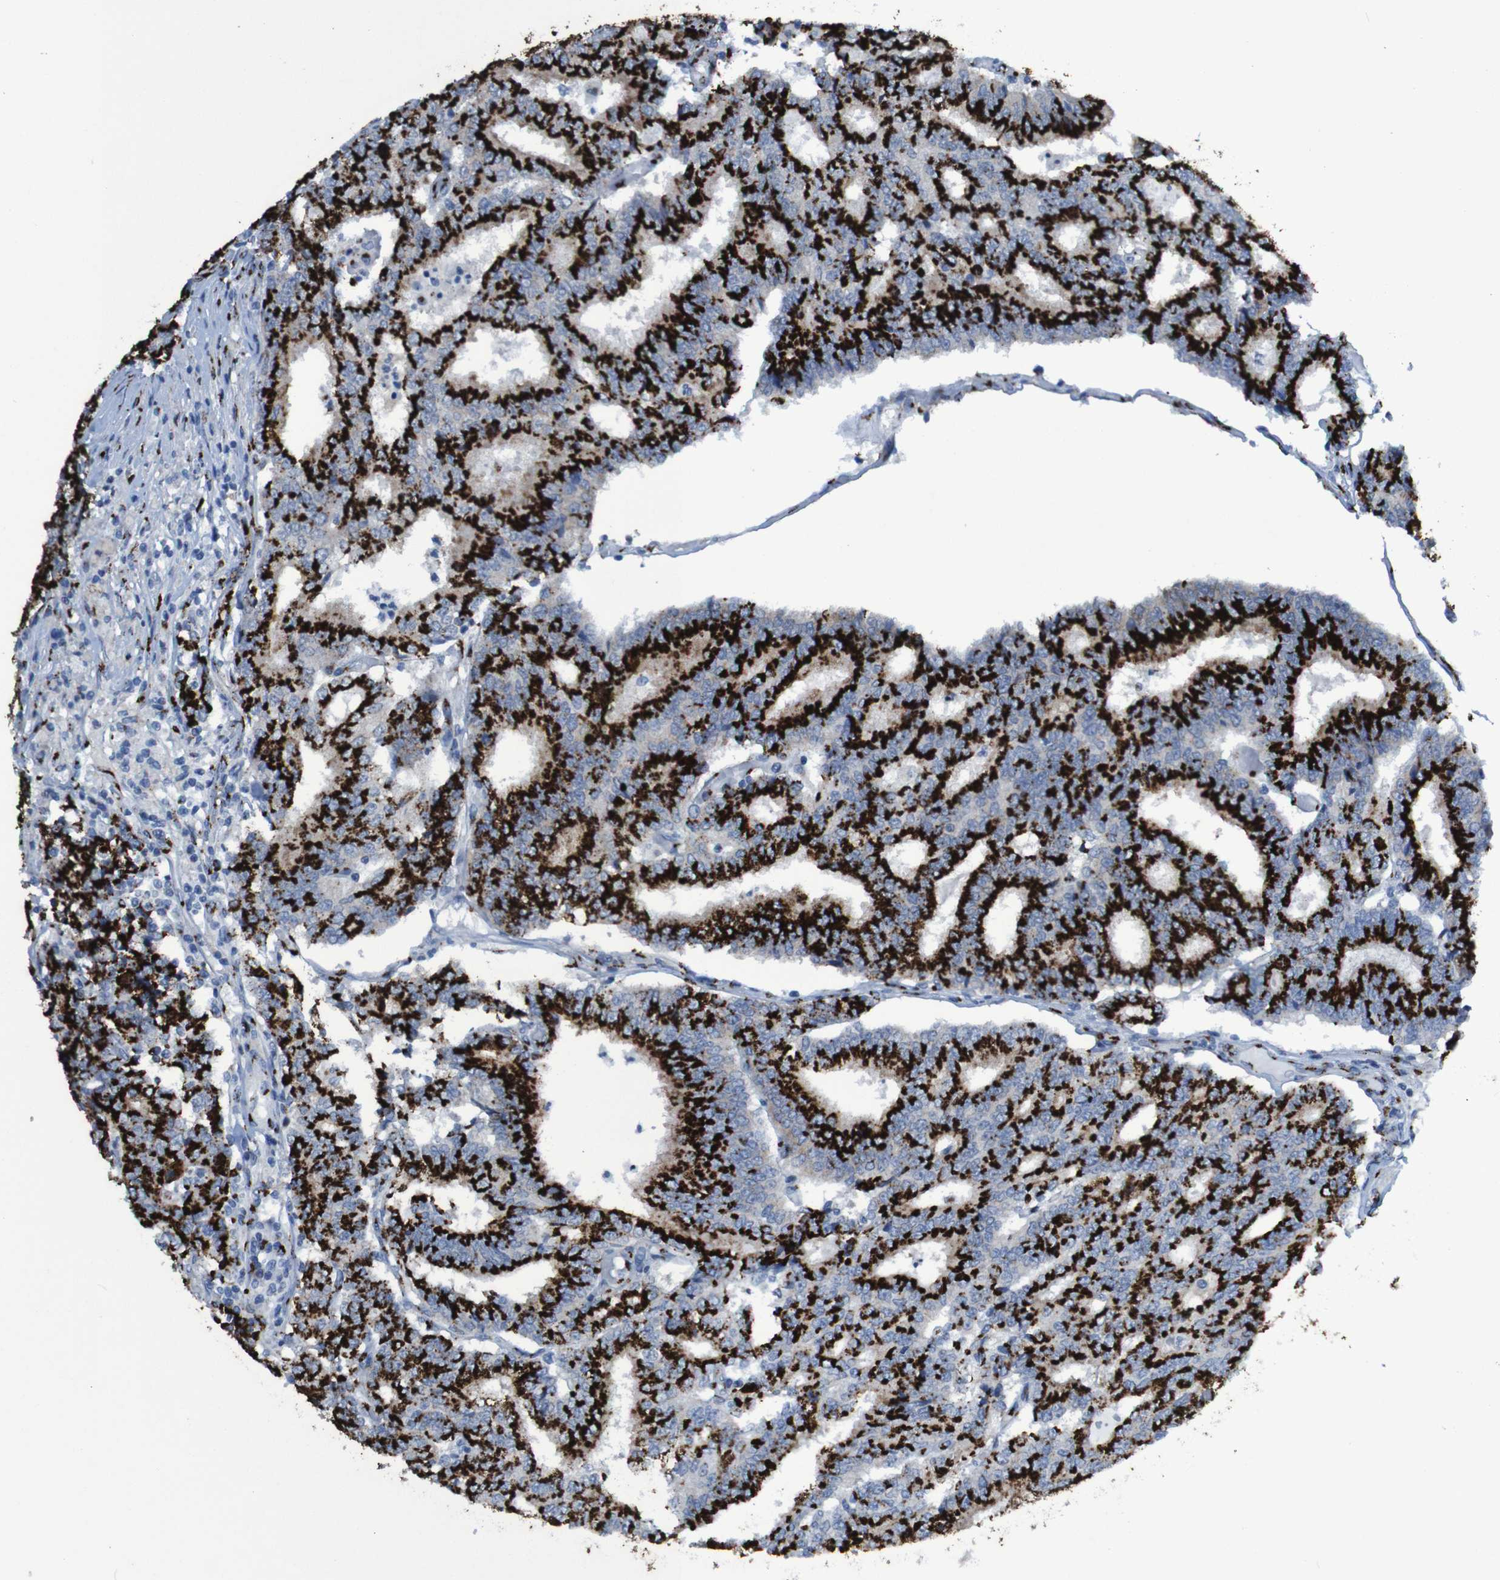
{"staining": {"intensity": "strong", "quantity": ">75%", "location": "cytoplasmic/membranous"}, "tissue": "prostate cancer", "cell_type": "Tumor cells", "image_type": "cancer", "snomed": [{"axis": "morphology", "description": "Normal tissue, NOS"}, {"axis": "morphology", "description": "Adenocarcinoma, High grade"}, {"axis": "topography", "description": "Prostate"}, {"axis": "topography", "description": "Seminal veicle"}], "caption": "About >75% of tumor cells in human prostate cancer (high-grade adenocarcinoma) display strong cytoplasmic/membranous protein staining as visualized by brown immunohistochemical staining.", "gene": "GOLM1", "patient": {"sex": "male", "age": 55}}